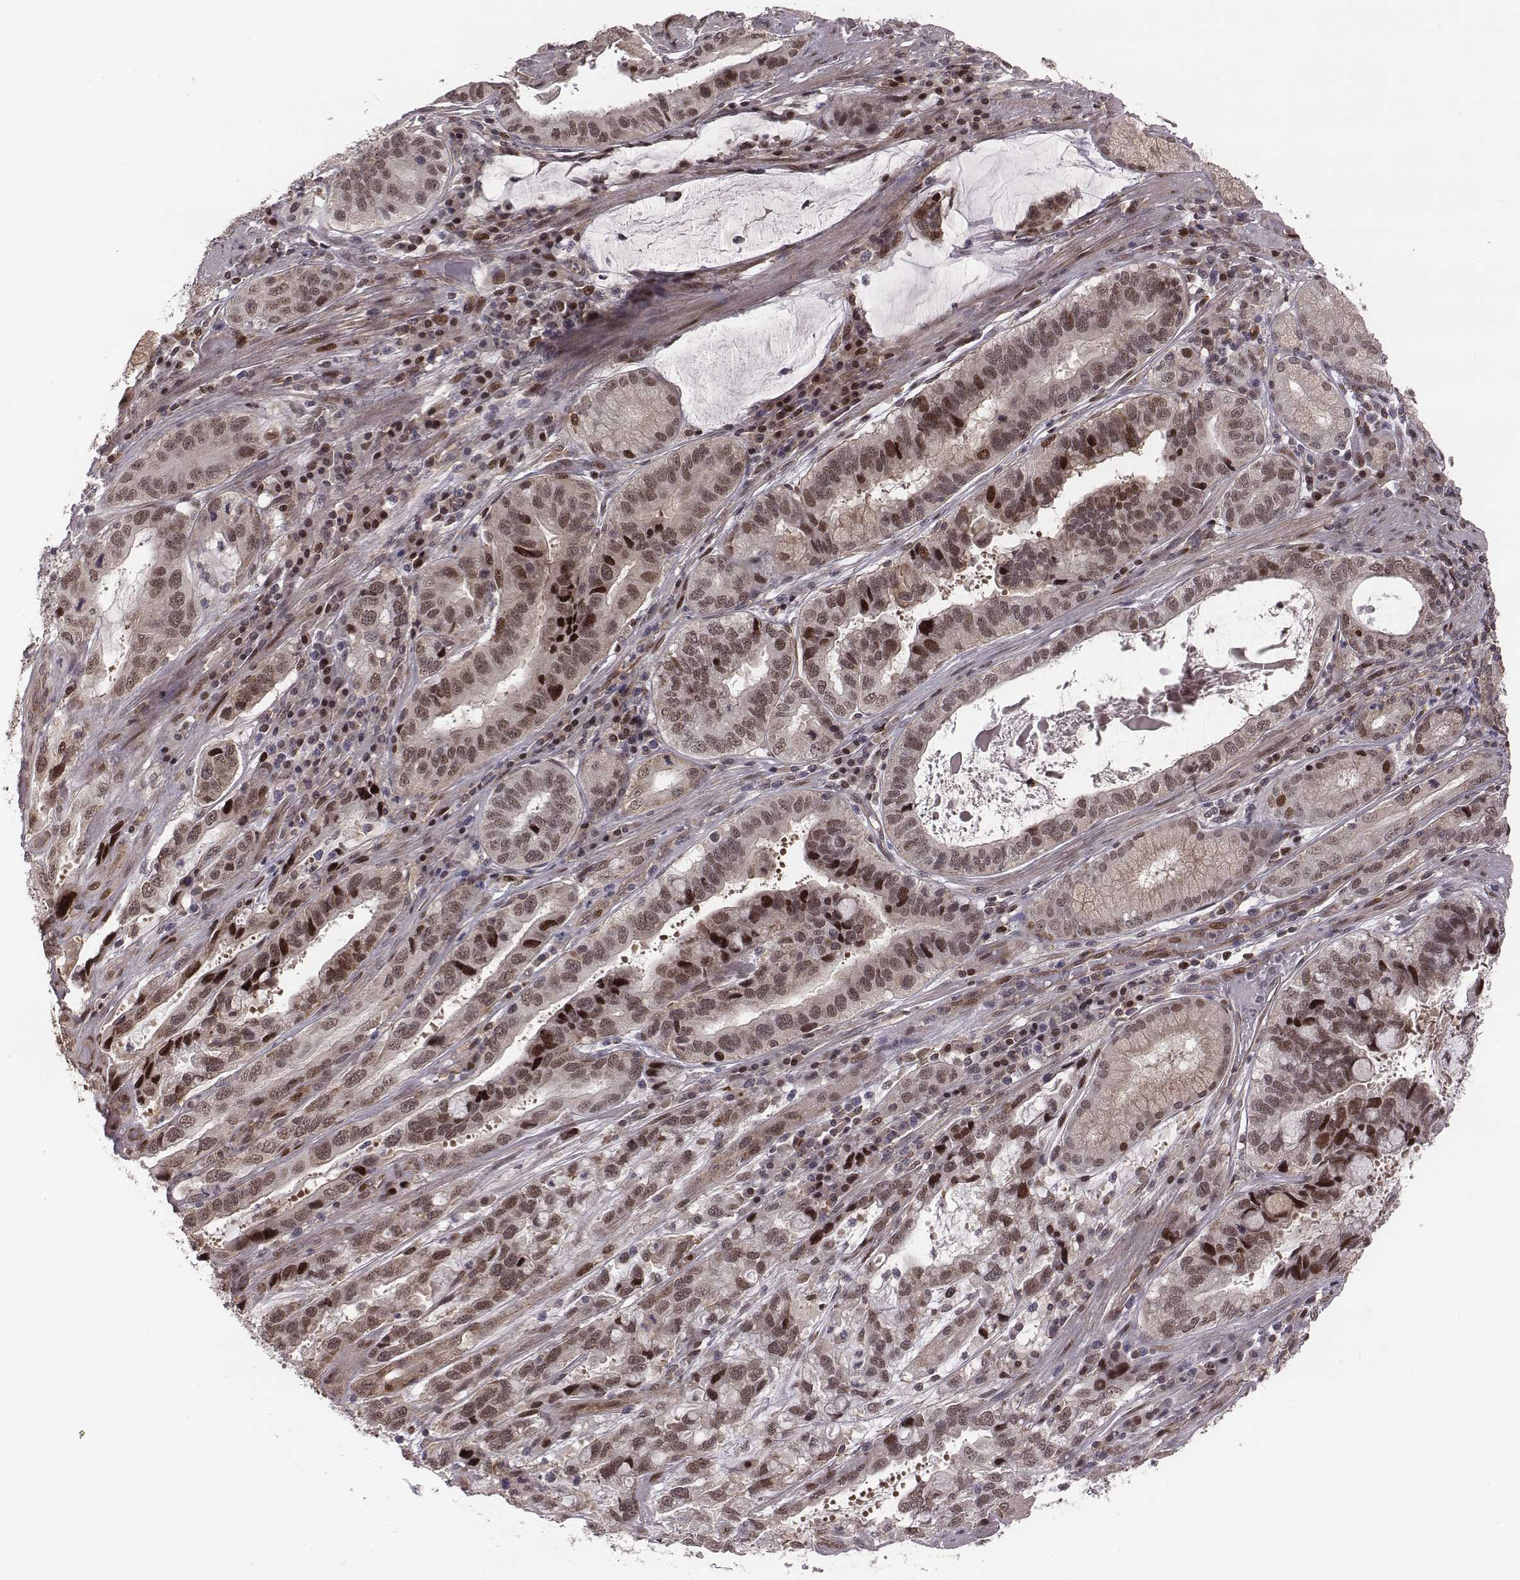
{"staining": {"intensity": "moderate", "quantity": "<25%", "location": "cytoplasmic/membranous,nuclear"}, "tissue": "stomach cancer", "cell_type": "Tumor cells", "image_type": "cancer", "snomed": [{"axis": "morphology", "description": "Adenocarcinoma, NOS"}, {"axis": "topography", "description": "Stomach, lower"}], "caption": "Stomach cancer (adenocarcinoma) was stained to show a protein in brown. There is low levels of moderate cytoplasmic/membranous and nuclear staining in about <25% of tumor cells.", "gene": "RPL3", "patient": {"sex": "female", "age": 76}}